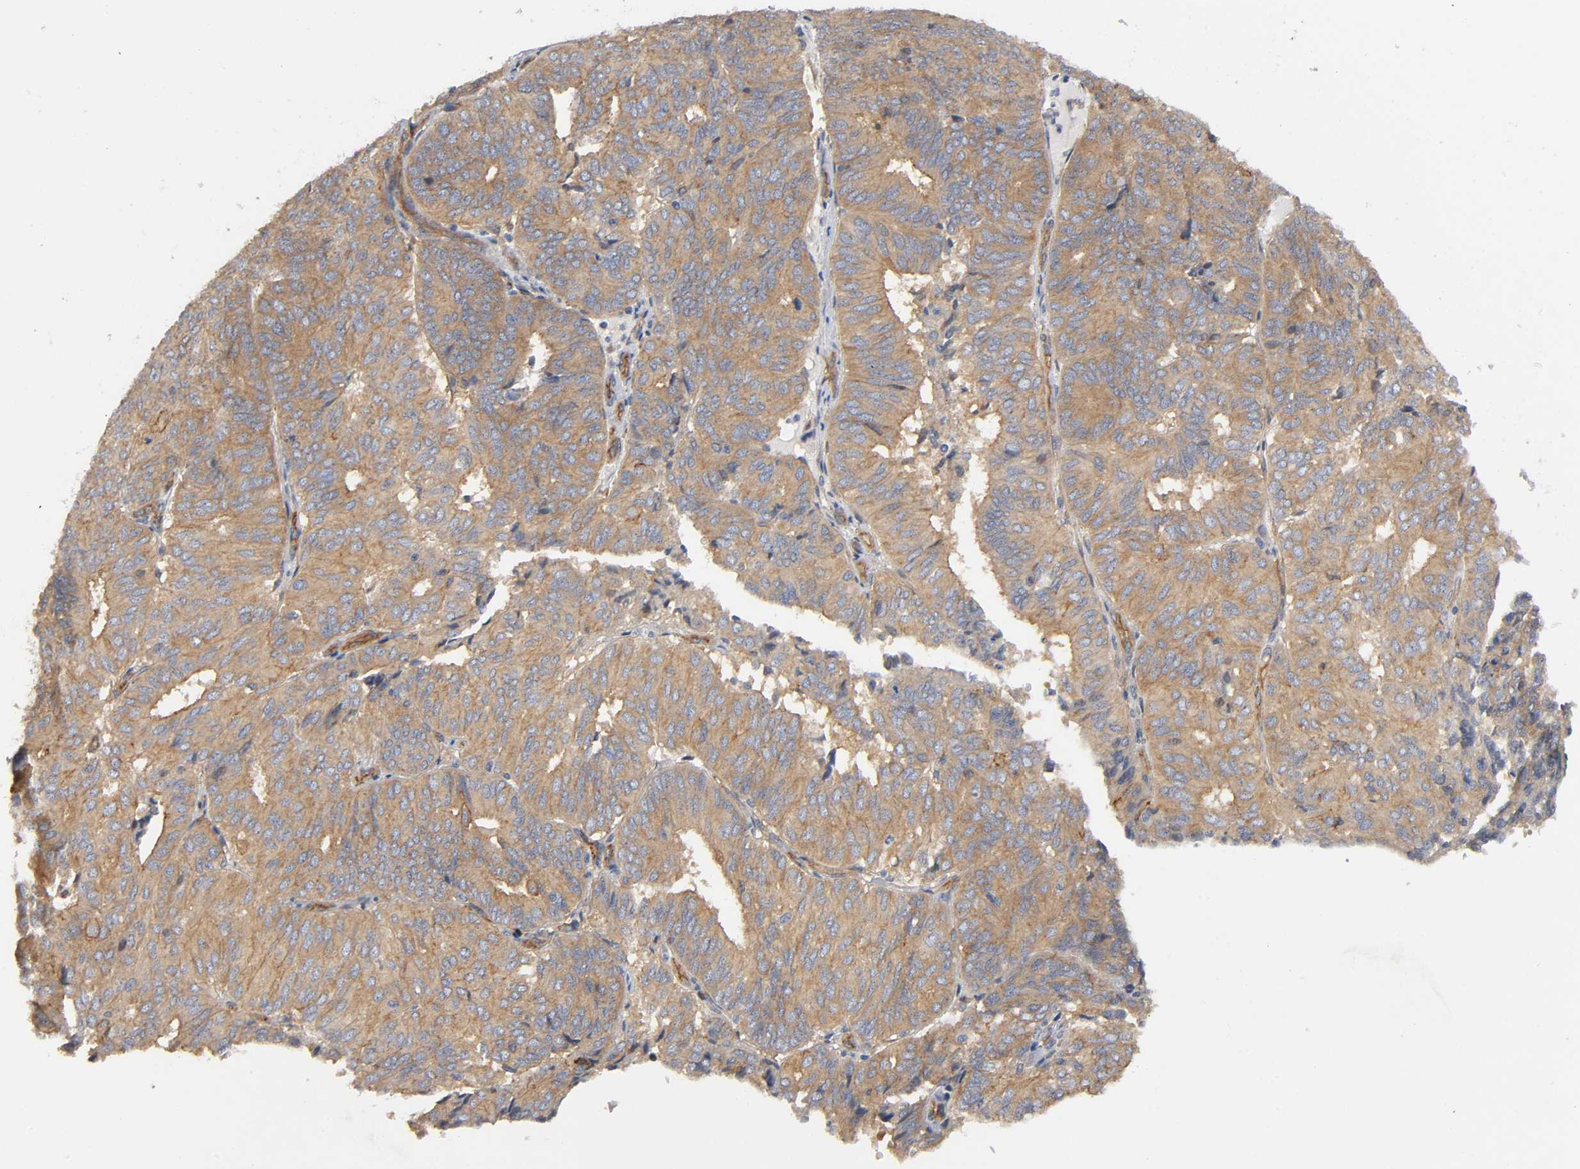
{"staining": {"intensity": "moderate", "quantity": ">75%", "location": "cytoplasmic/membranous"}, "tissue": "endometrial cancer", "cell_type": "Tumor cells", "image_type": "cancer", "snomed": [{"axis": "morphology", "description": "Adenocarcinoma, NOS"}, {"axis": "topography", "description": "Uterus"}], "caption": "Human endometrial adenocarcinoma stained with a protein marker reveals moderate staining in tumor cells.", "gene": "MARS1", "patient": {"sex": "female", "age": 60}}